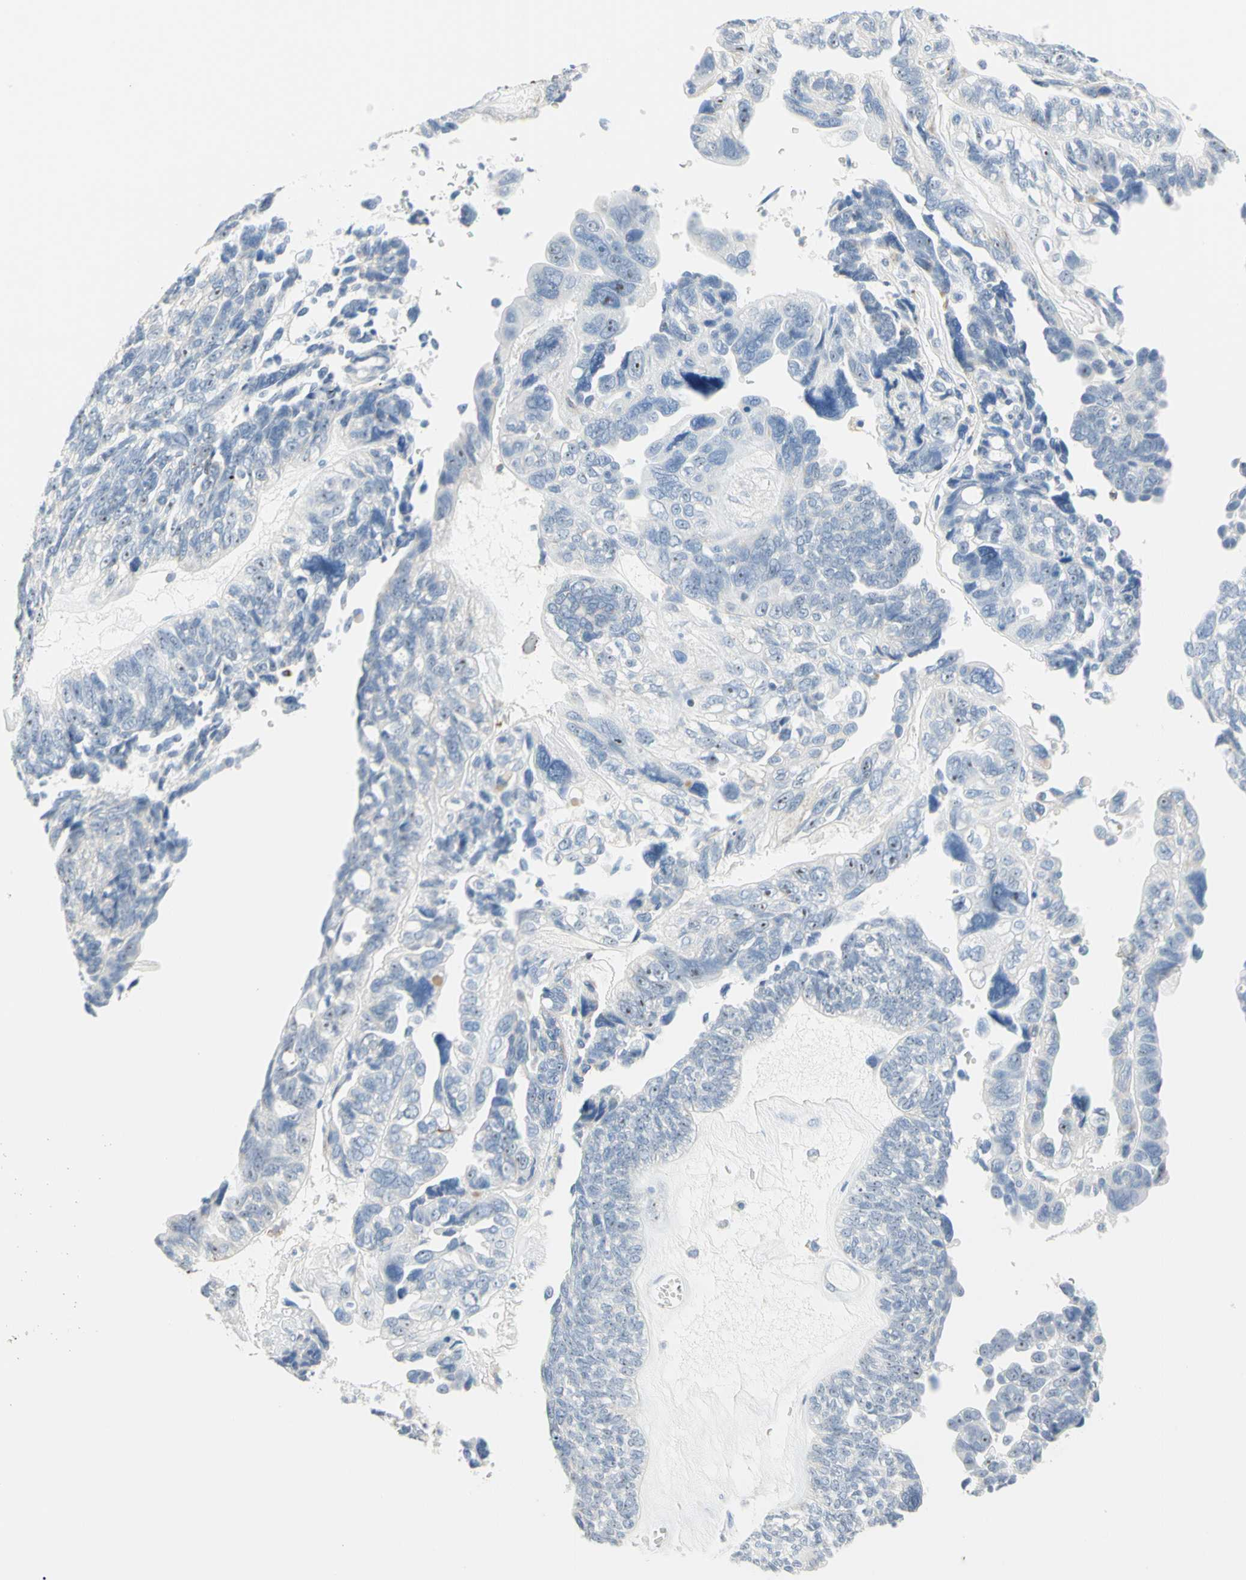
{"staining": {"intensity": "weak", "quantity": "<25%", "location": "nuclear"}, "tissue": "ovarian cancer", "cell_type": "Tumor cells", "image_type": "cancer", "snomed": [{"axis": "morphology", "description": "Cystadenocarcinoma, serous, NOS"}, {"axis": "topography", "description": "Ovary"}], "caption": "Ovarian serous cystadenocarcinoma was stained to show a protein in brown. There is no significant staining in tumor cells.", "gene": "CYSLTR1", "patient": {"sex": "female", "age": 79}}